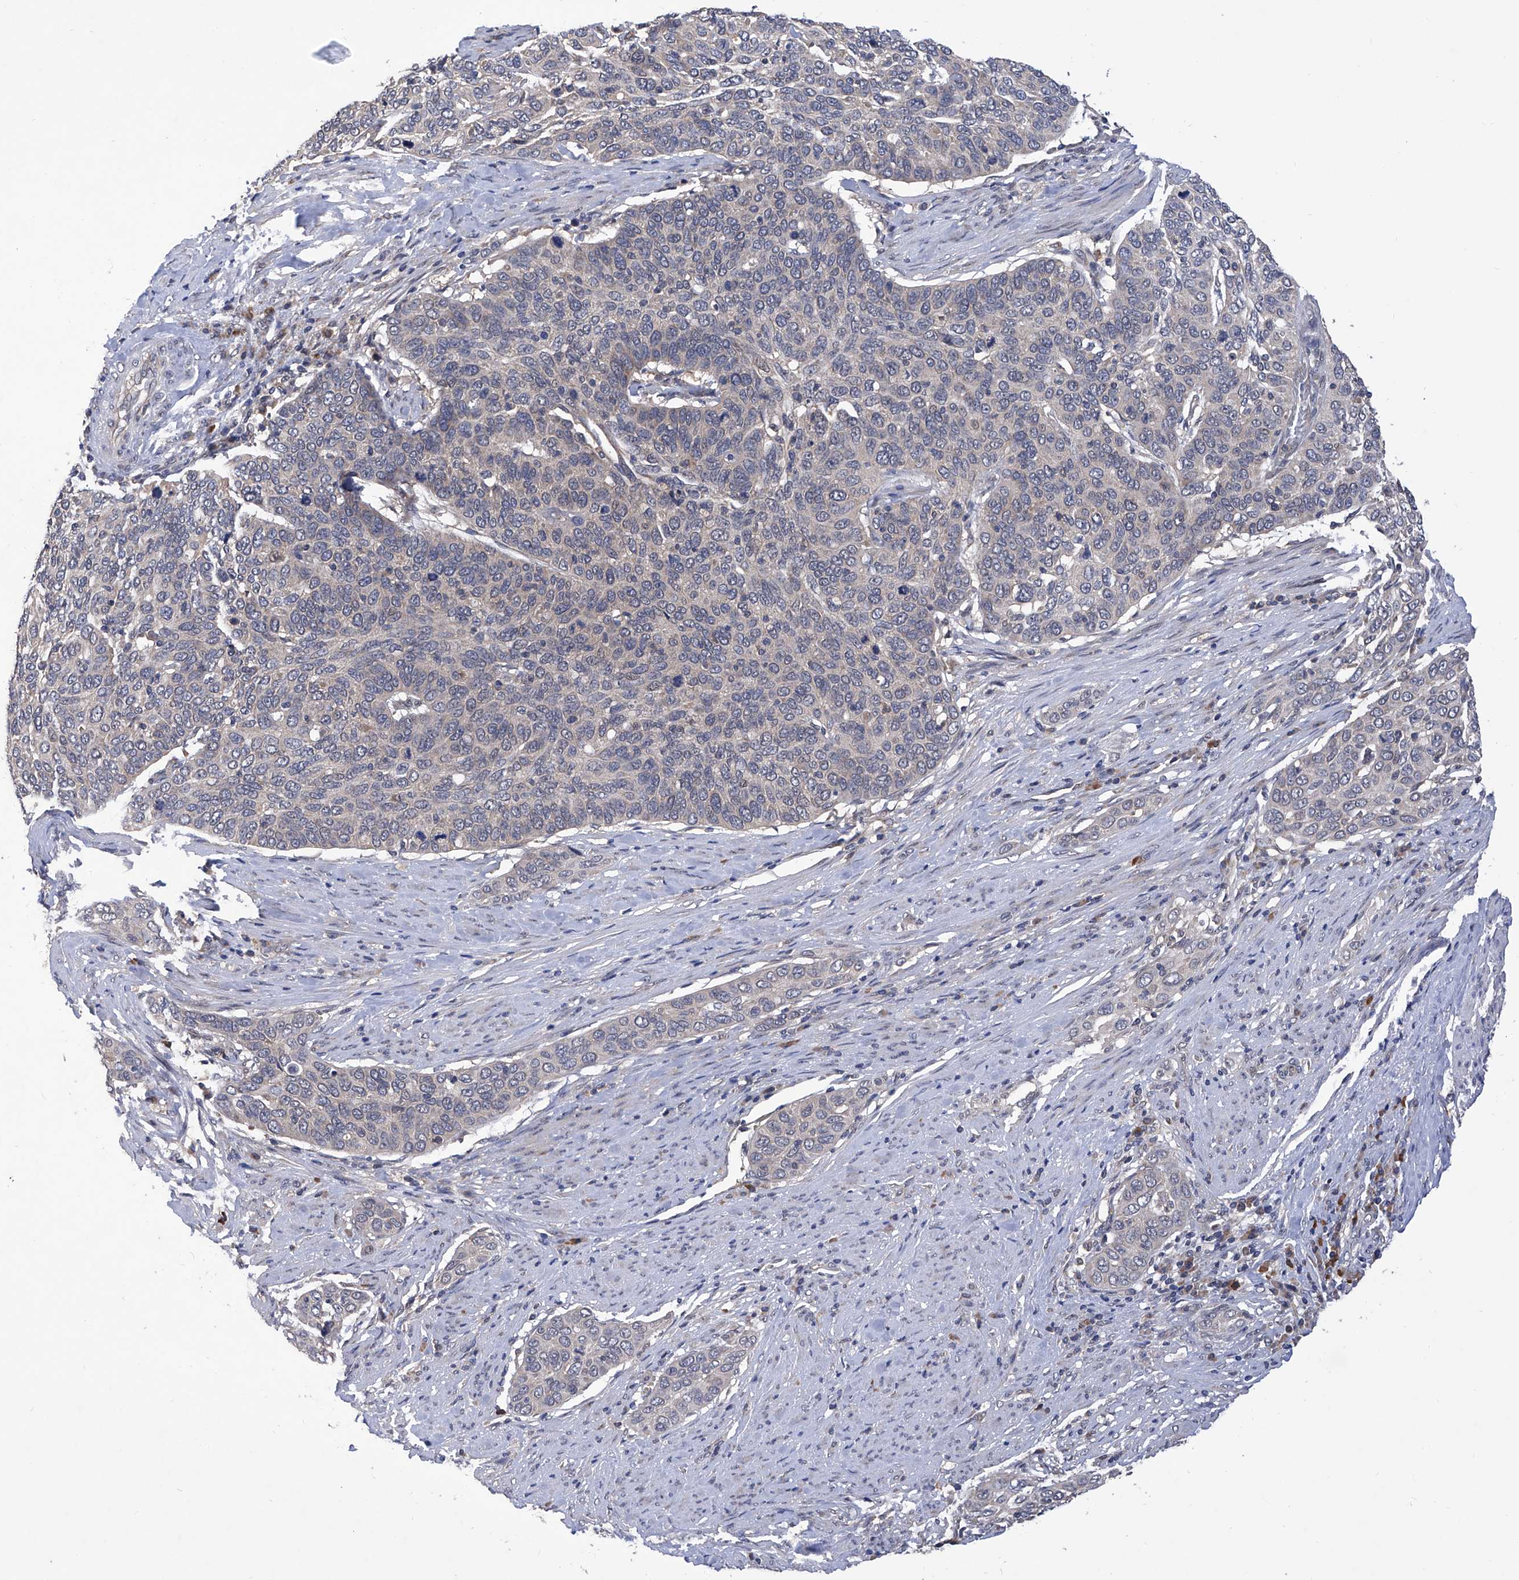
{"staining": {"intensity": "negative", "quantity": "none", "location": "none"}, "tissue": "cervical cancer", "cell_type": "Tumor cells", "image_type": "cancer", "snomed": [{"axis": "morphology", "description": "Squamous cell carcinoma, NOS"}, {"axis": "topography", "description": "Cervix"}], "caption": "The histopathology image shows no significant positivity in tumor cells of cervical cancer (squamous cell carcinoma). Nuclei are stained in blue.", "gene": "USP45", "patient": {"sex": "female", "age": 60}}